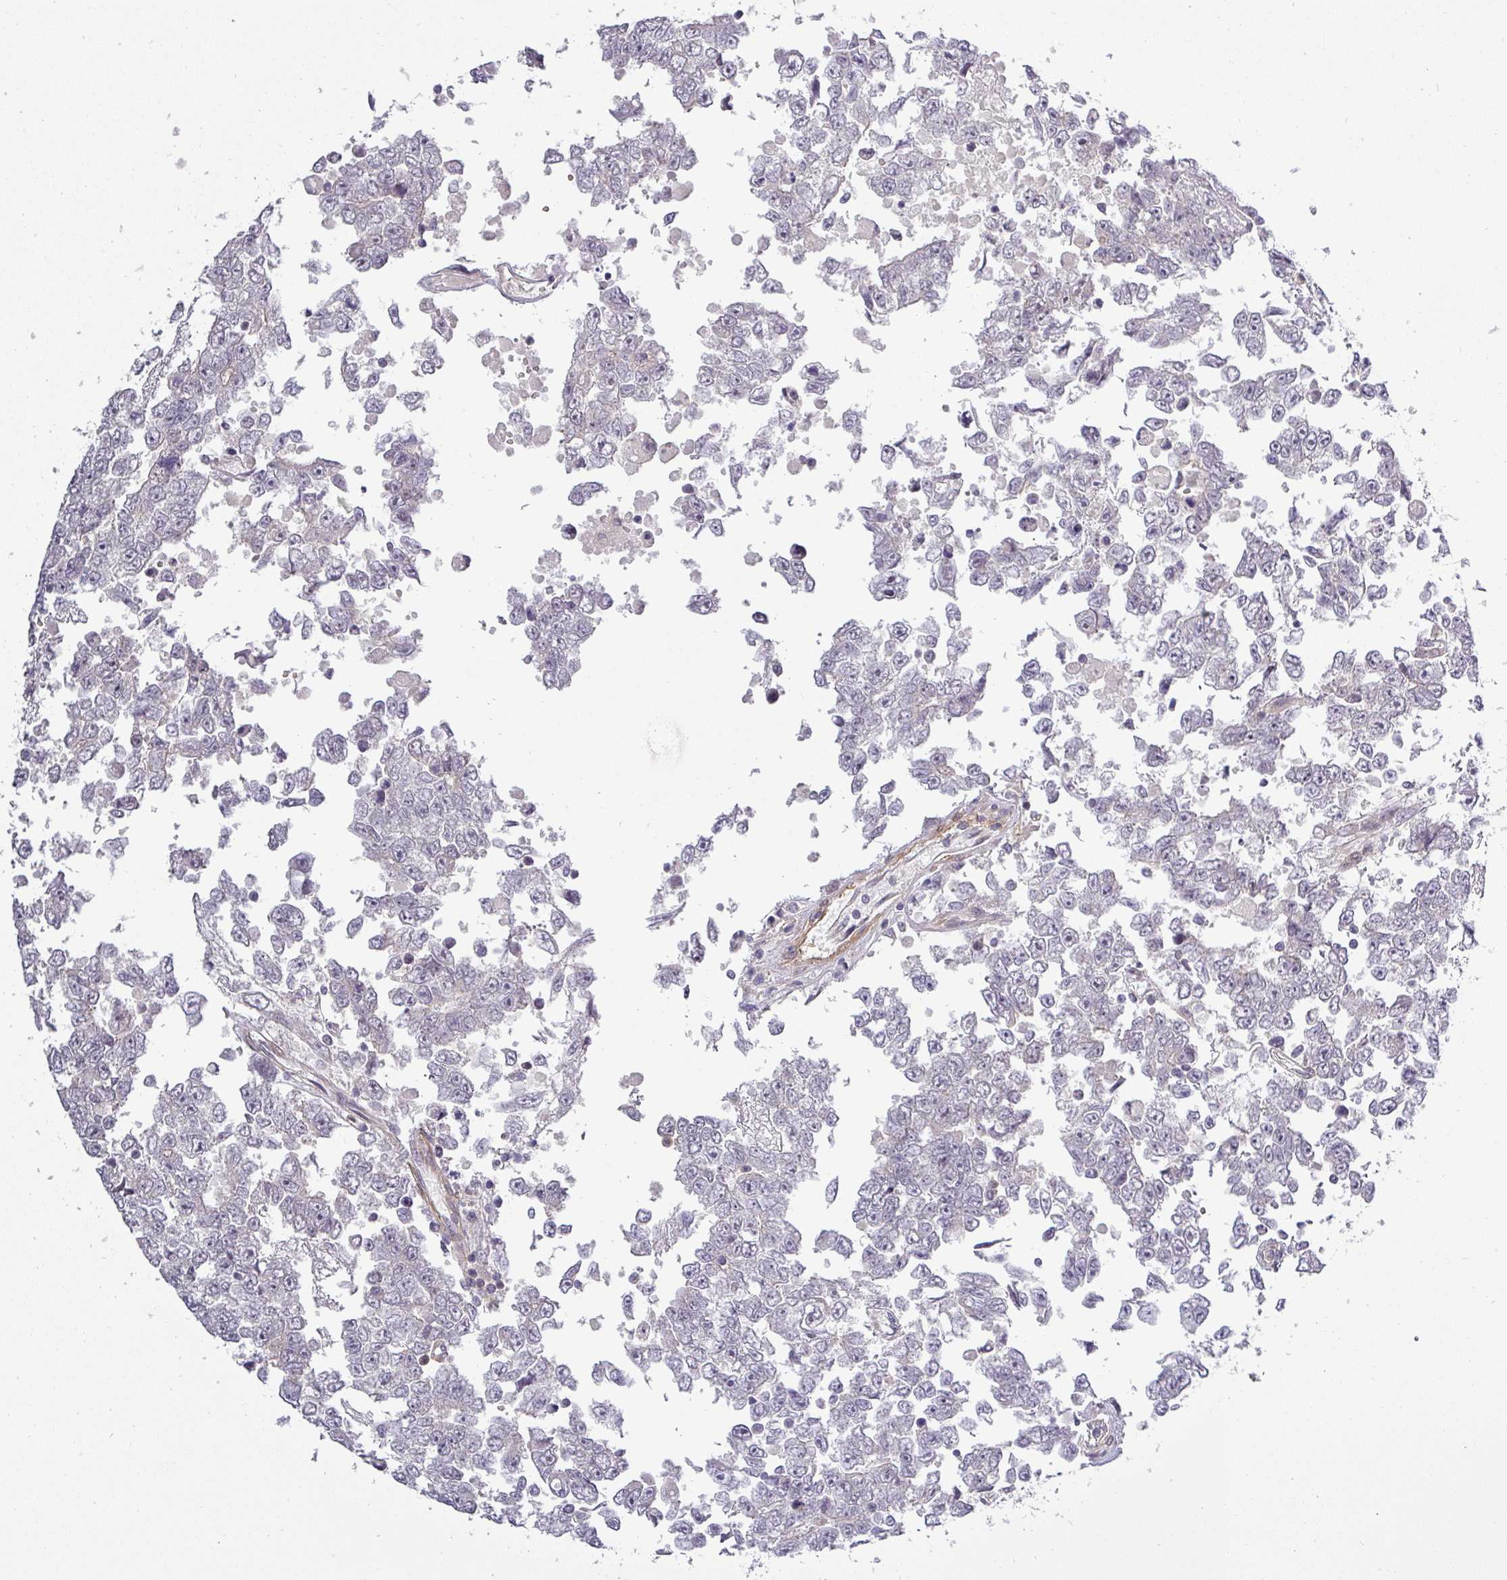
{"staining": {"intensity": "negative", "quantity": "none", "location": "none"}, "tissue": "testis cancer", "cell_type": "Tumor cells", "image_type": "cancer", "snomed": [{"axis": "morphology", "description": "Carcinoma, Embryonal, NOS"}, {"axis": "topography", "description": "Testis"}], "caption": "Photomicrograph shows no protein expression in tumor cells of testis embryonal carcinoma tissue.", "gene": "NIN", "patient": {"sex": "male", "age": 25}}